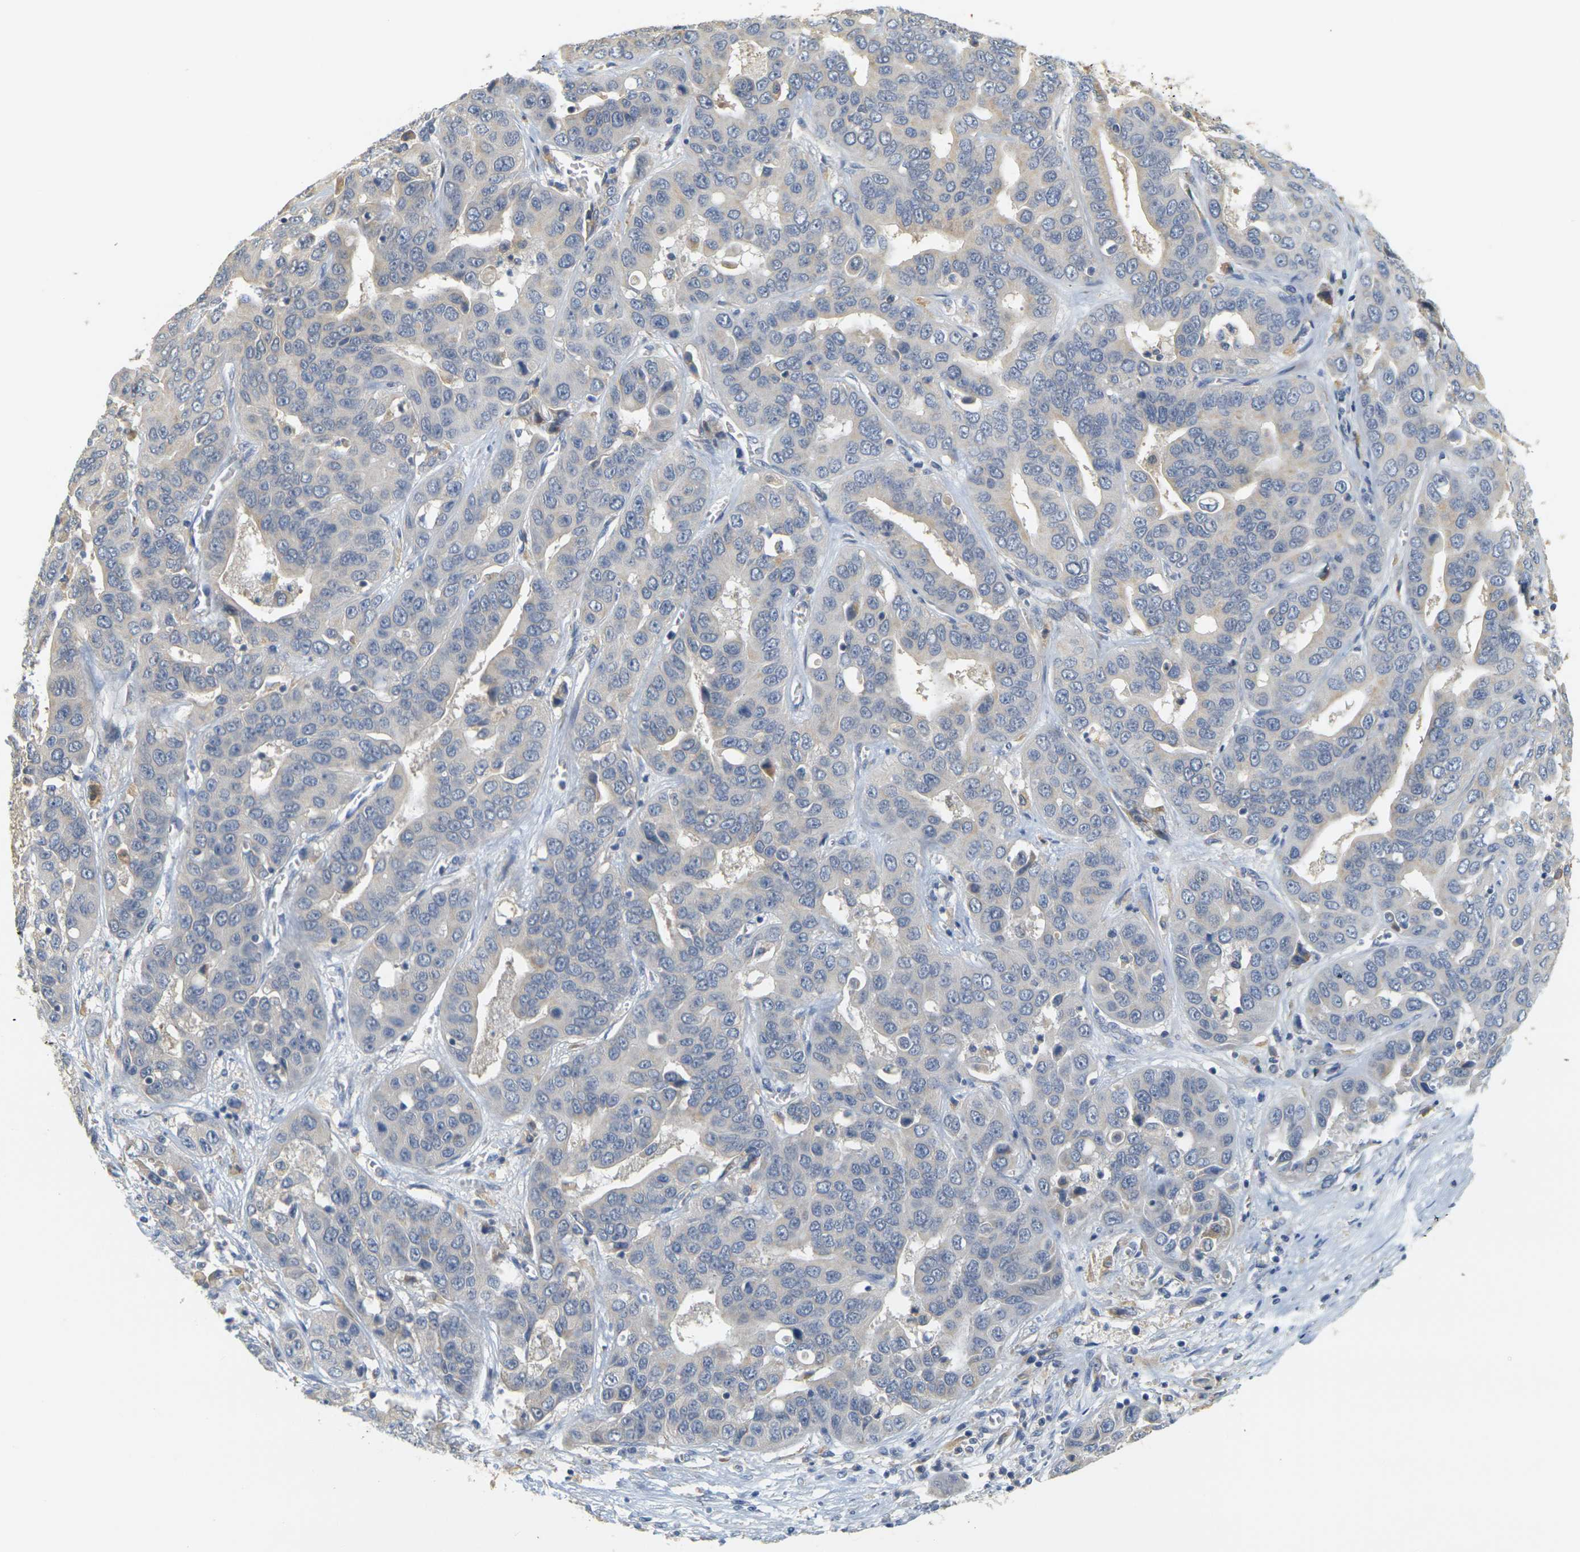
{"staining": {"intensity": "weak", "quantity": "<25%", "location": "cytoplasmic/membranous"}, "tissue": "liver cancer", "cell_type": "Tumor cells", "image_type": "cancer", "snomed": [{"axis": "morphology", "description": "Cholangiocarcinoma"}, {"axis": "topography", "description": "Liver"}], "caption": "This is an IHC image of human cholangiocarcinoma (liver). There is no expression in tumor cells.", "gene": "GDAP1", "patient": {"sex": "female", "age": 52}}